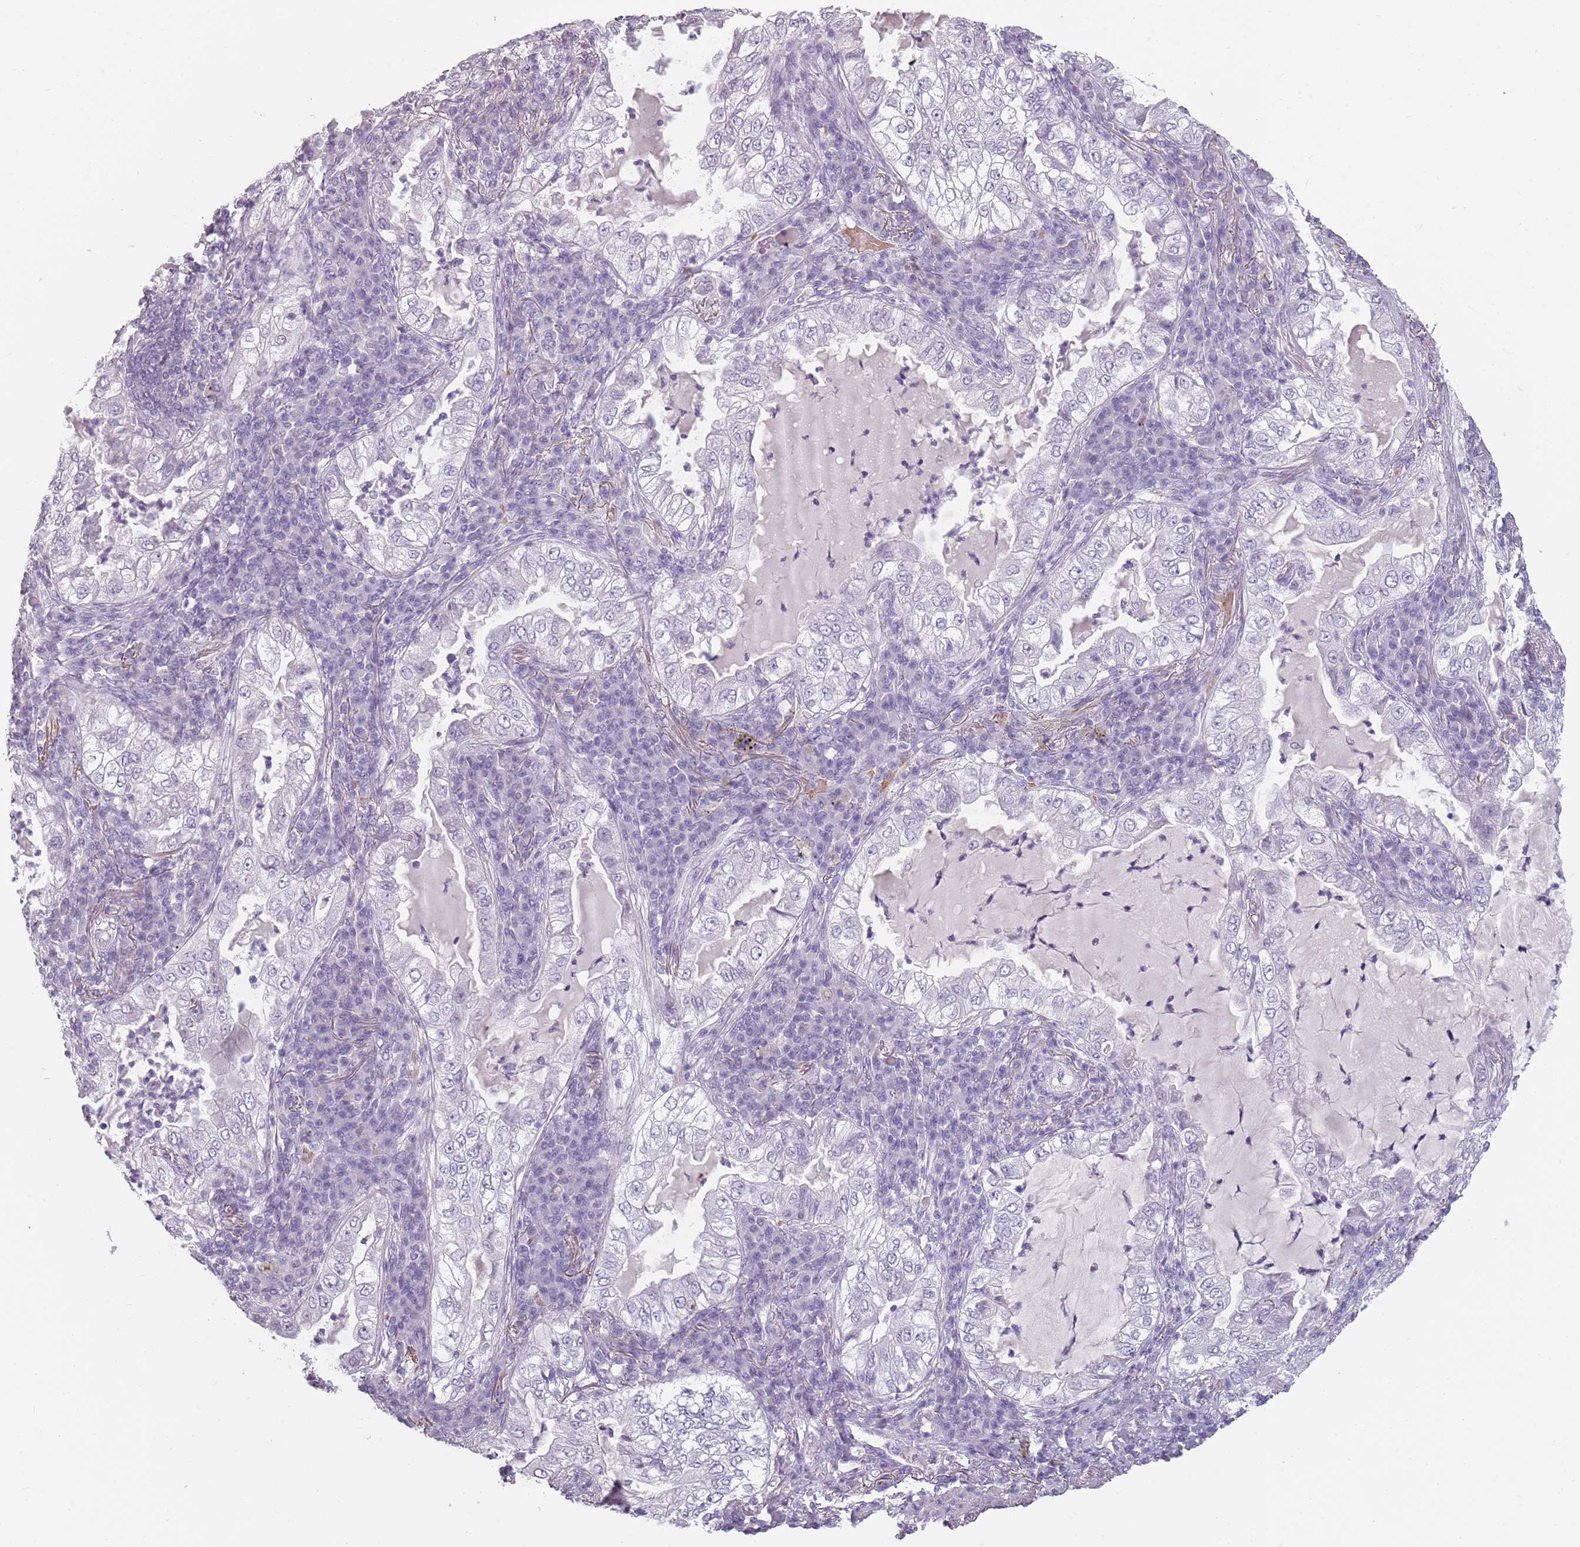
{"staining": {"intensity": "negative", "quantity": "none", "location": "none"}, "tissue": "lung cancer", "cell_type": "Tumor cells", "image_type": "cancer", "snomed": [{"axis": "morphology", "description": "Adenocarcinoma, NOS"}, {"axis": "topography", "description": "Lung"}], "caption": "High power microscopy histopathology image of an immunohistochemistry micrograph of adenocarcinoma (lung), revealing no significant expression in tumor cells. Nuclei are stained in blue.", "gene": "PIEZO1", "patient": {"sex": "female", "age": 73}}